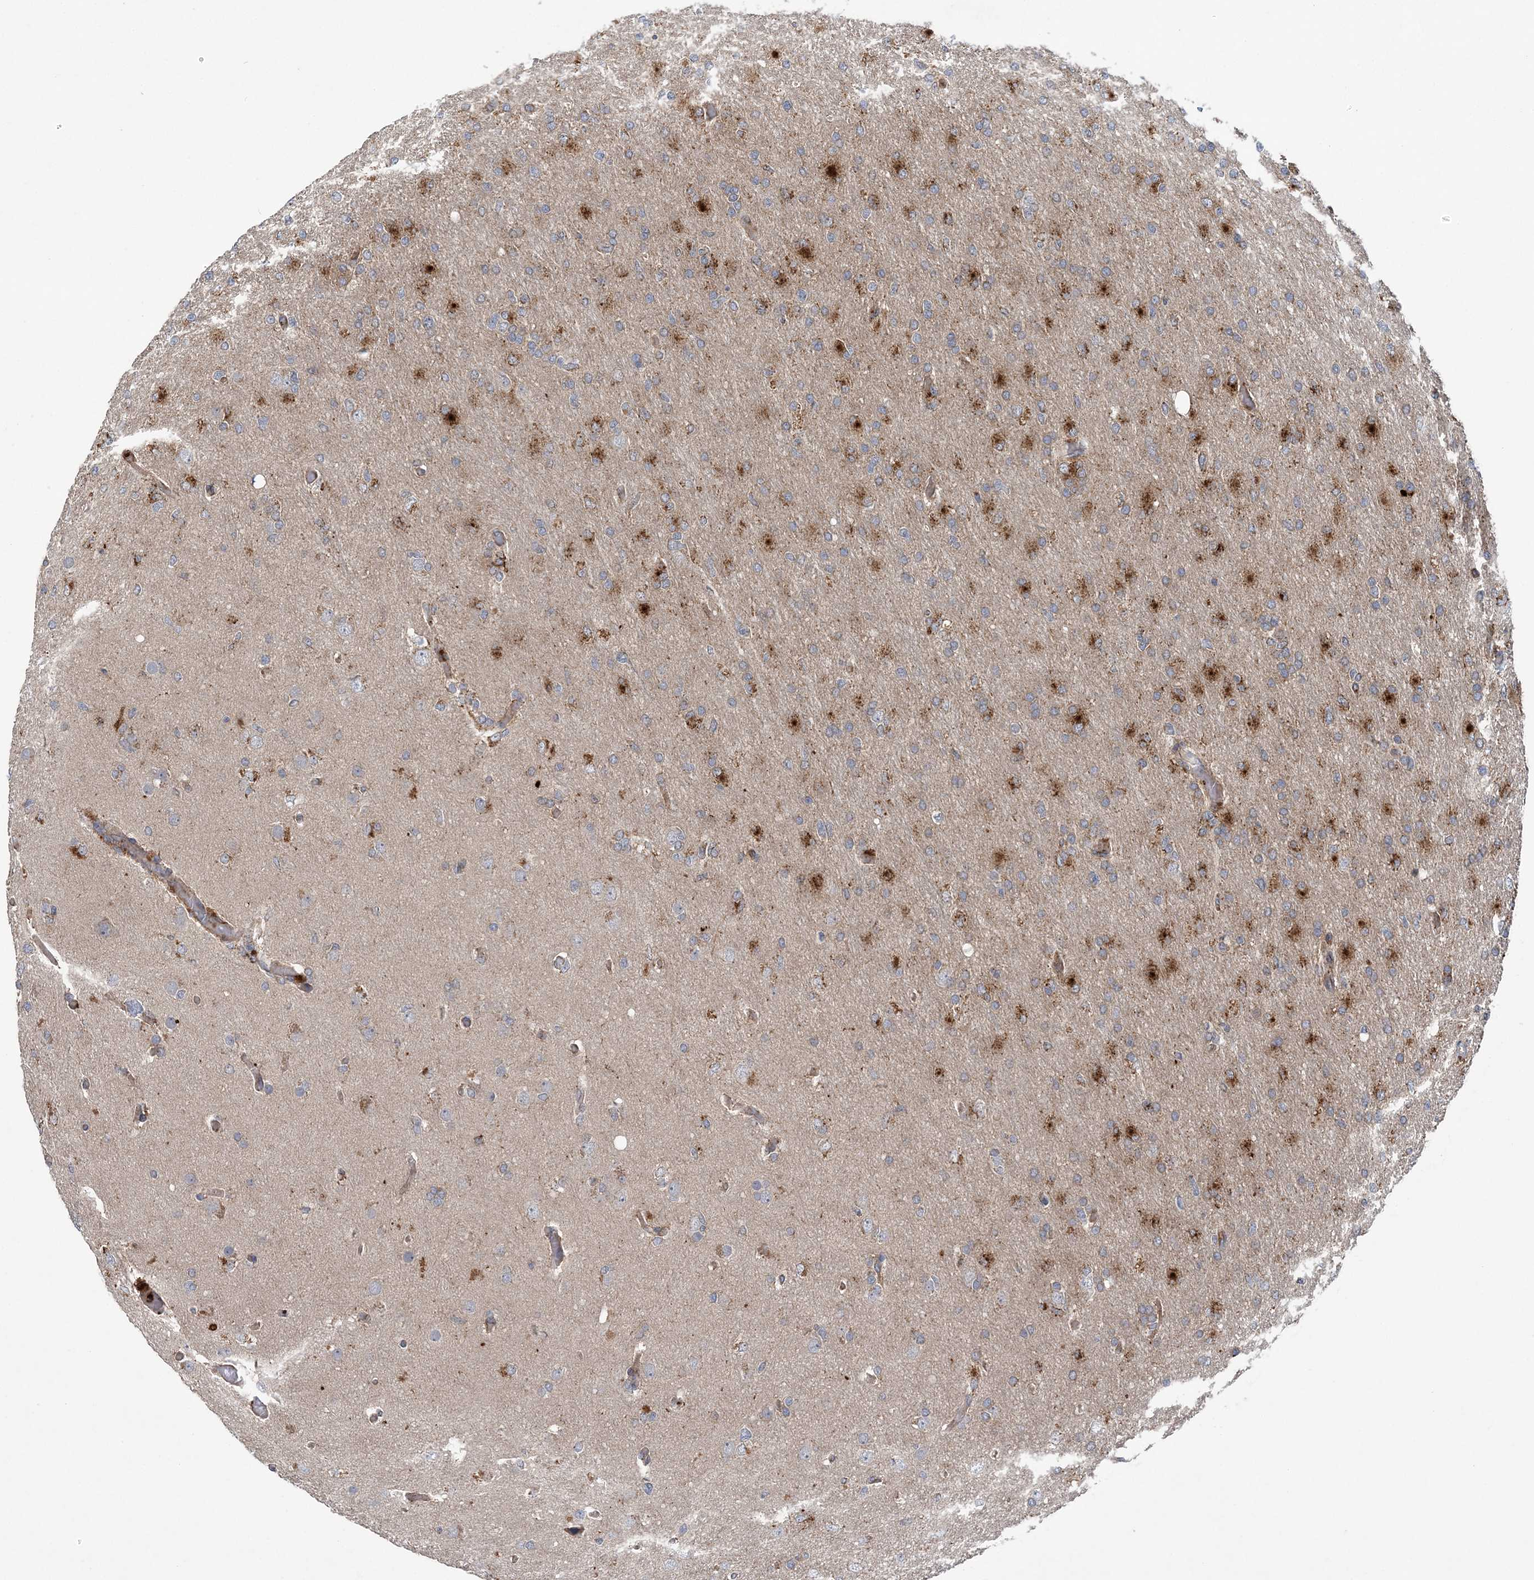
{"staining": {"intensity": "moderate", "quantity": "<25%", "location": "cytoplasmic/membranous"}, "tissue": "glioma", "cell_type": "Tumor cells", "image_type": "cancer", "snomed": [{"axis": "morphology", "description": "Glioma, malignant, High grade"}, {"axis": "topography", "description": "Cerebral cortex"}], "caption": "The photomicrograph demonstrates a brown stain indicating the presence of a protein in the cytoplasmic/membranous of tumor cells in malignant high-grade glioma. Nuclei are stained in blue.", "gene": "PTTG1IP", "patient": {"sex": "female", "age": 36}}